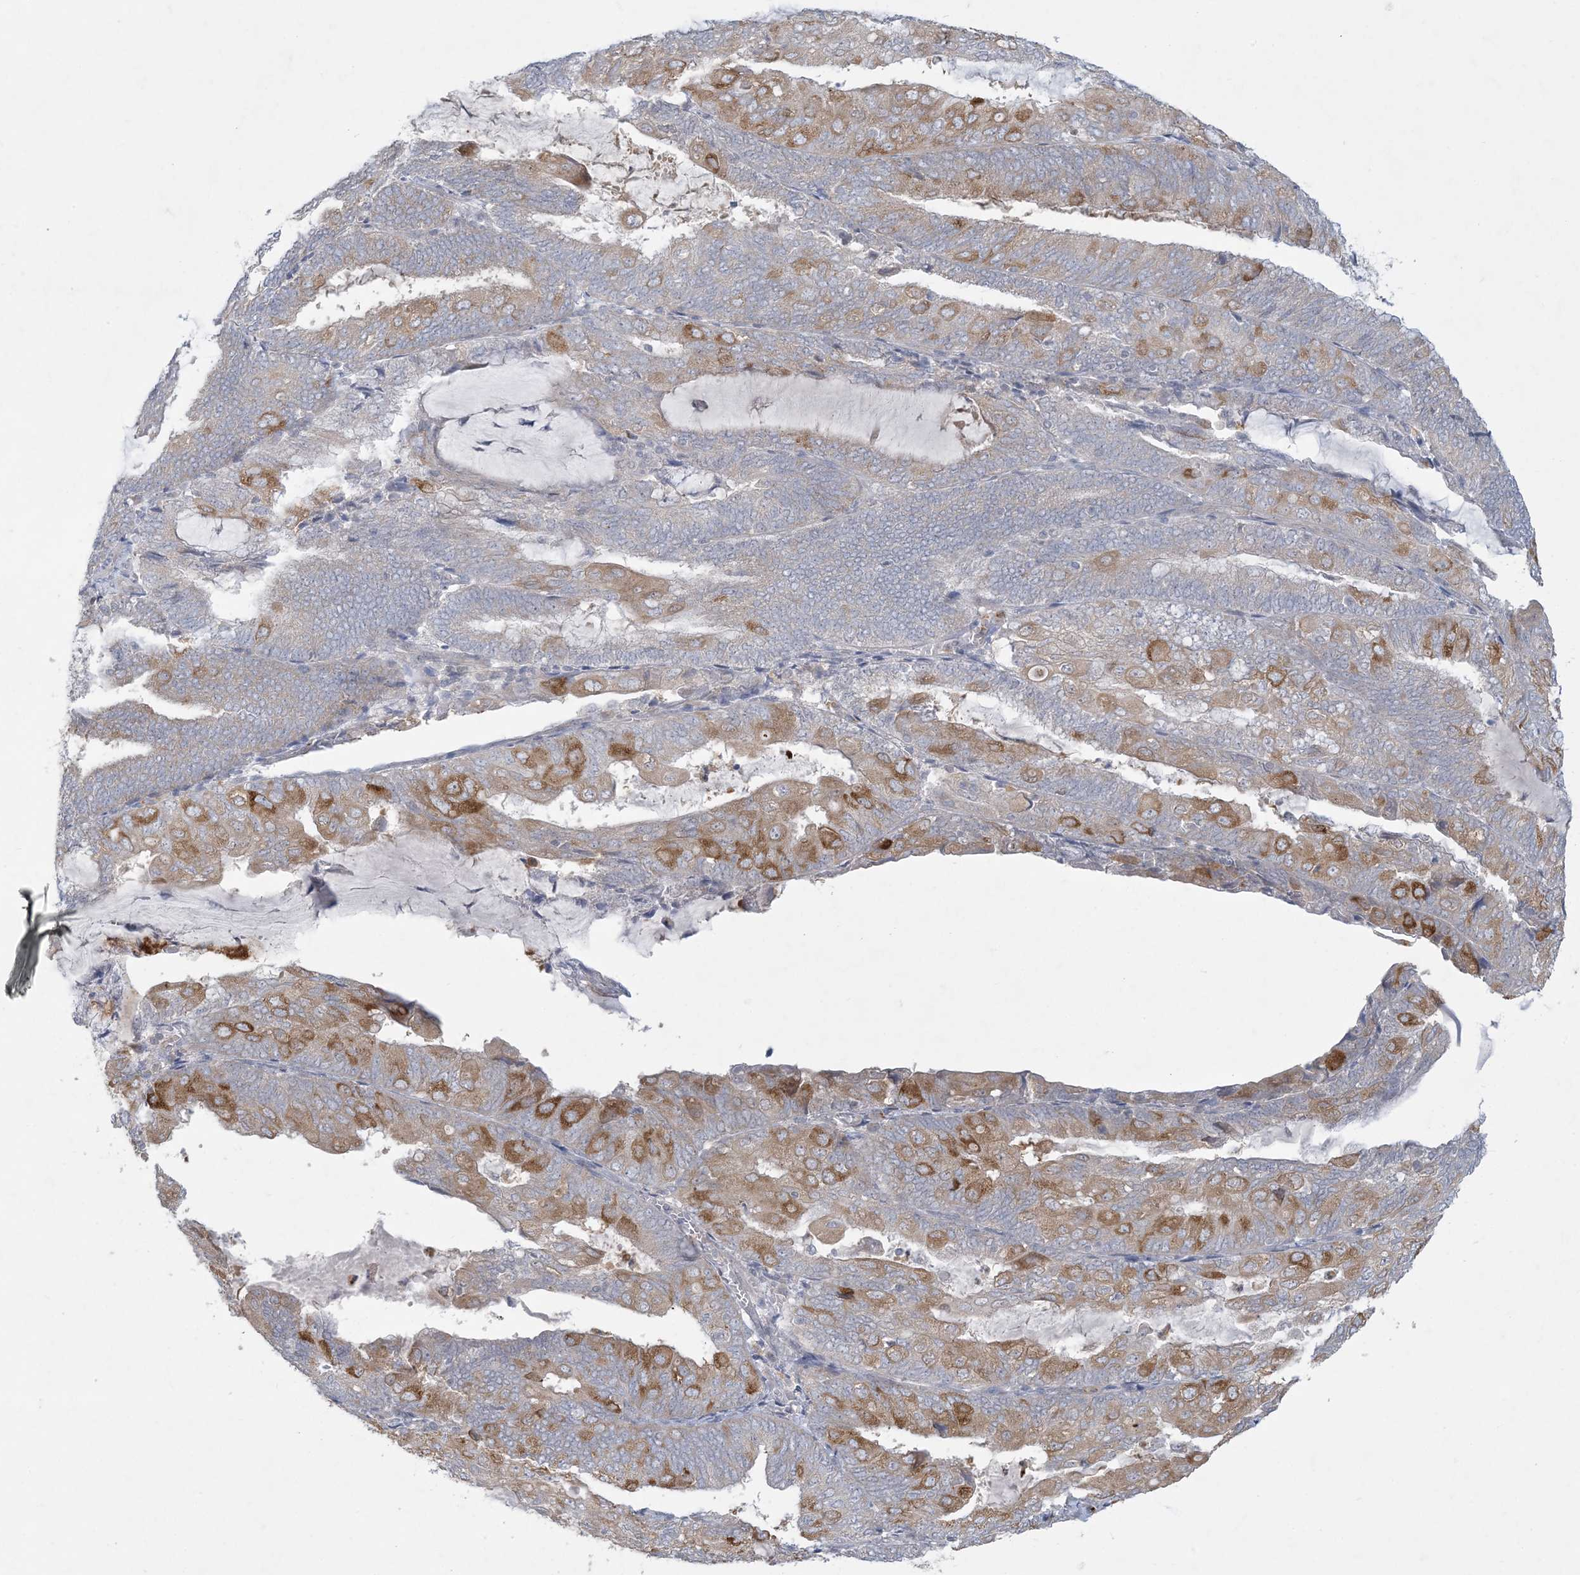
{"staining": {"intensity": "moderate", "quantity": "25%-75%", "location": "cytoplasmic/membranous"}, "tissue": "endometrial cancer", "cell_type": "Tumor cells", "image_type": "cancer", "snomed": [{"axis": "morphology", "description": "Adenocarcinoma, NOS"}, {"axis": "topography", "description": "Endometrium"}], "caption": "There is medium levels of moderate cytoplasmic/membranous staining in tumor cells of endometrial cancer (adenocarcinoma), as demonstrated by immunohistochemical staining (brown color).", "gene": "KIF3A", "patient": {"sex": "female", "age": 81}}